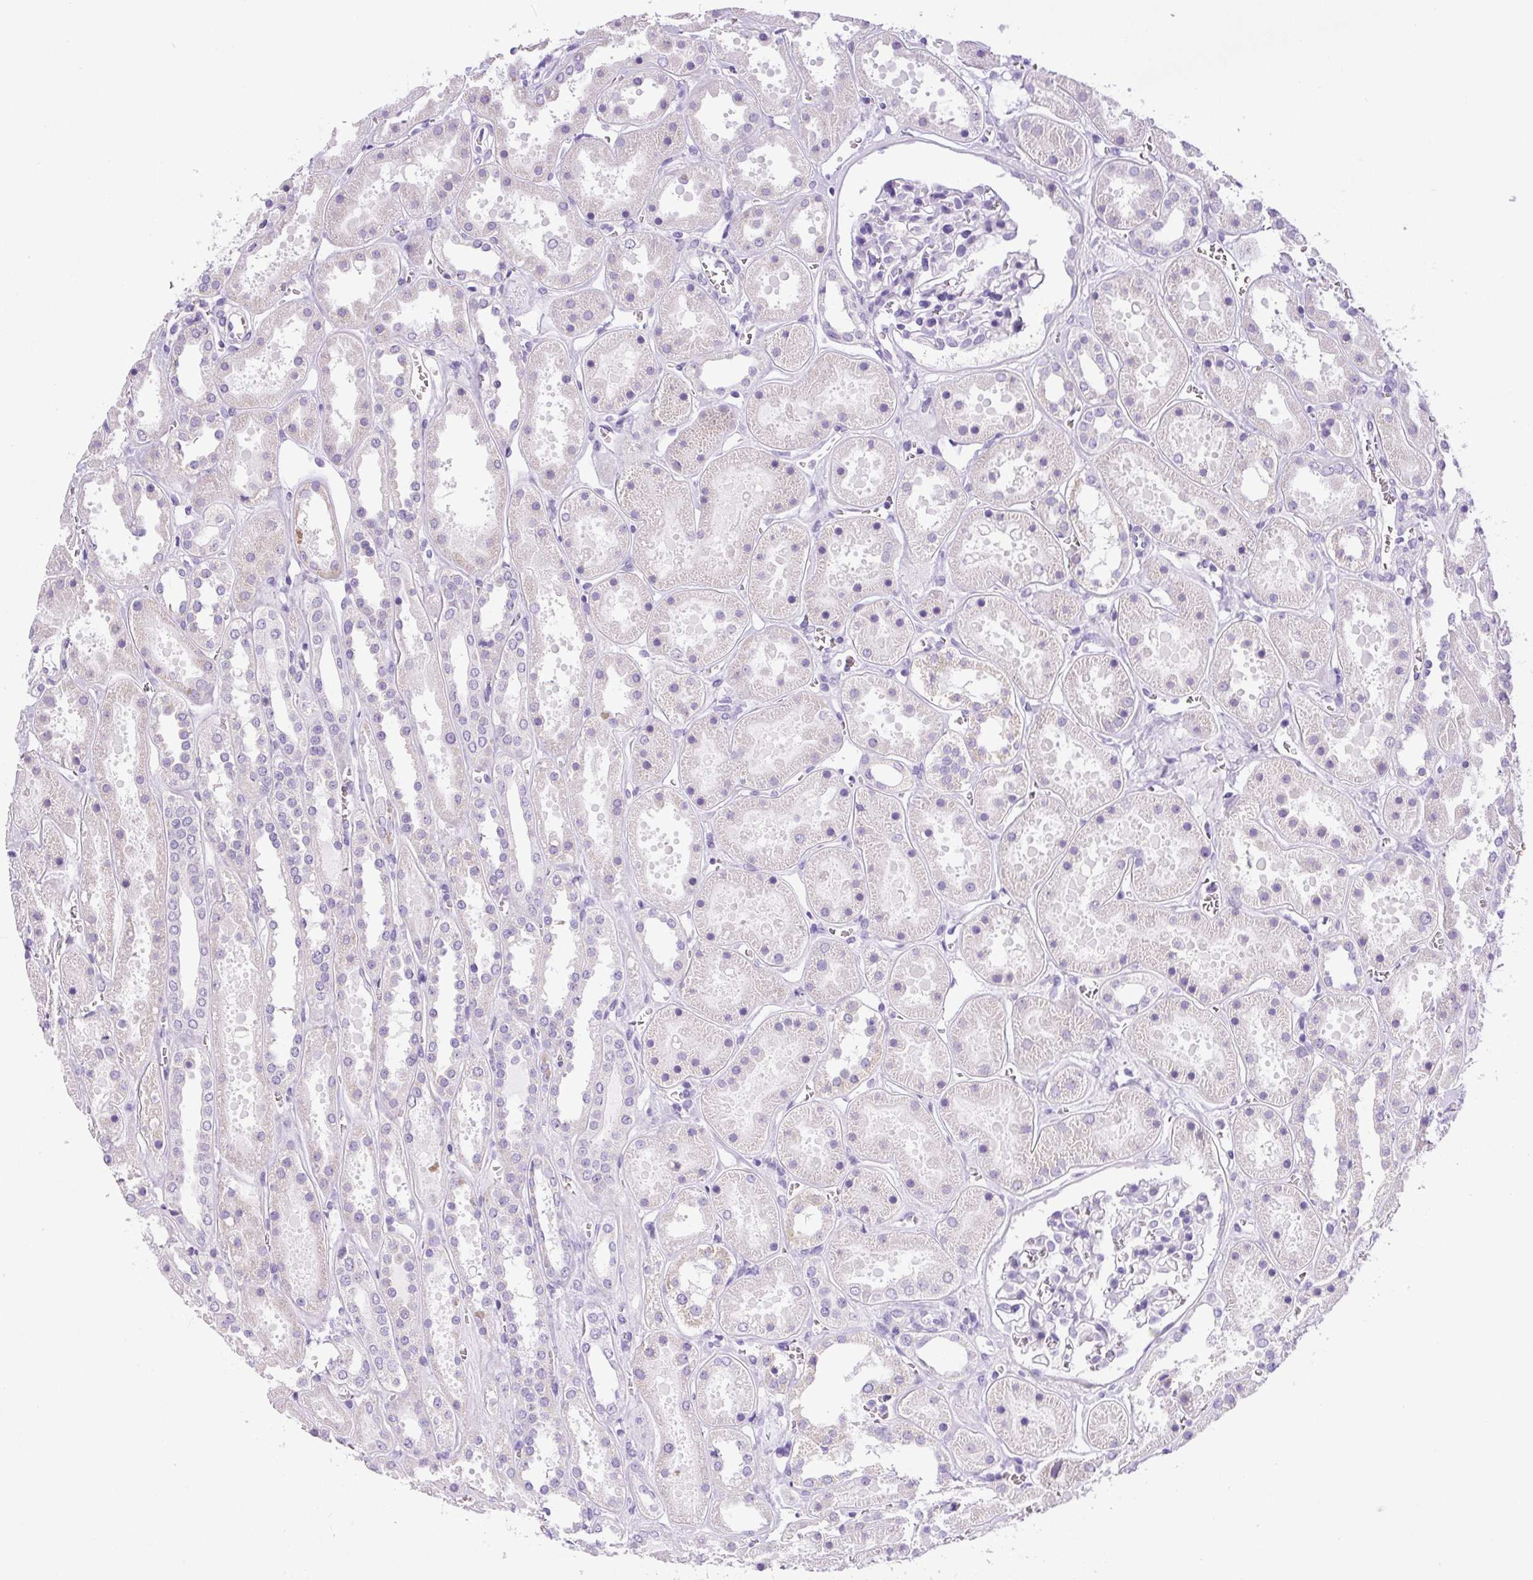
{"staining": {"intensity": "negative", "quantity": "none", "location": "none"}, "tissue": "kidney", "cell_type": "Cells in glomeruli", "image_type": "normal", "snomed": [{"axis": "morphology", "description": "Normal tissue, NOS"}, {"axis": "topography", "description": "Kidney"}], "caption": "Immunohistochemical staining of normal kidney exhibits no significant positivity in cells in glomeruli.", "gene": "CHGA", "patient": {"sex": "female", "age": 41}}